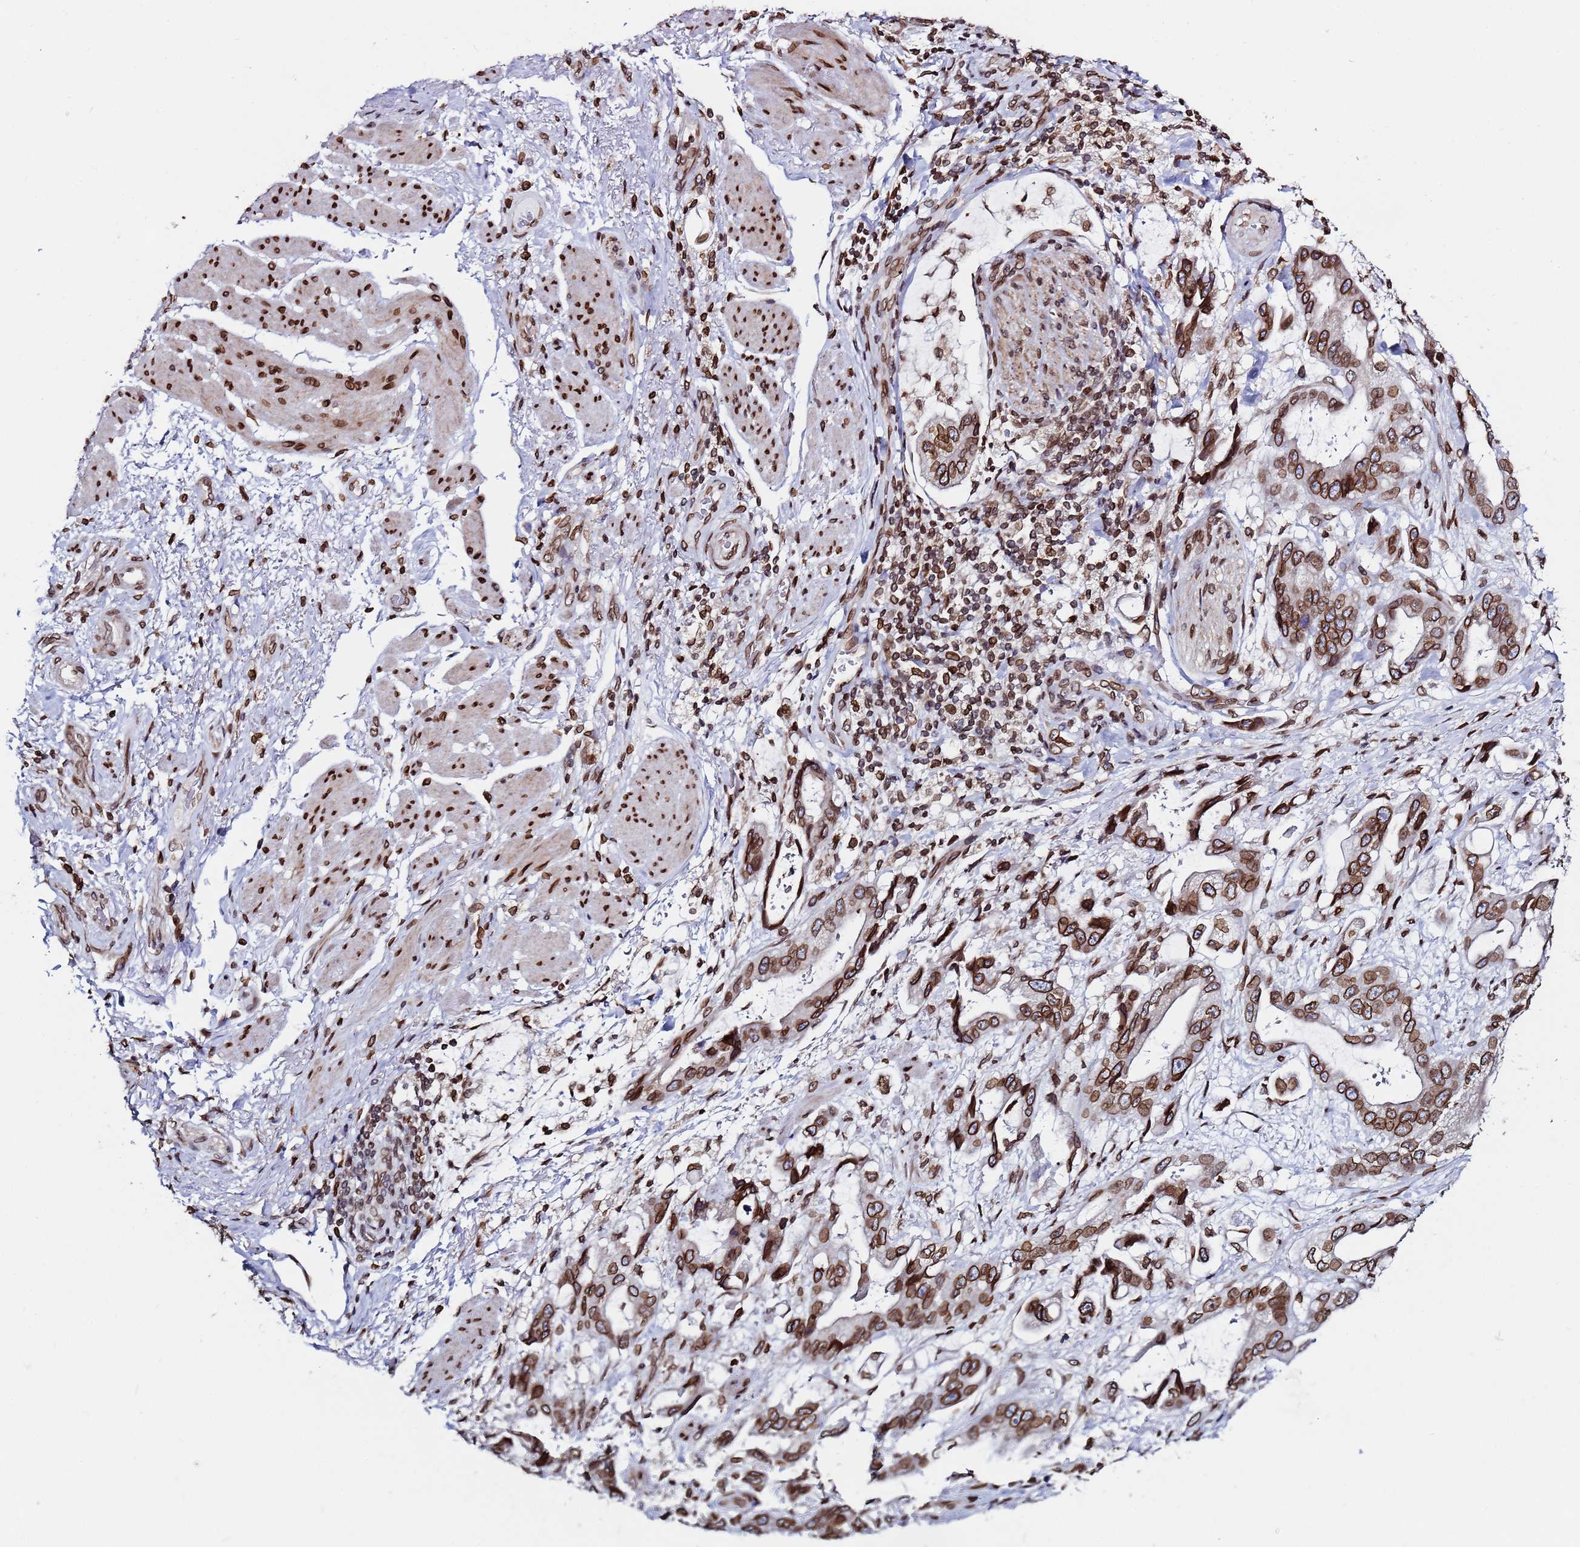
{"staining": {"intensity": "moderate", "quantity": ">75%", "location": "cytoplasmic/membranous,nuclear"}, "tissue": "stomach cancer", "cell_type": "Tumor cells", "image_type": "cancer", "snomed": [{"axis": "morphology", "description": "Adenocarcinoma, NOS"}, {"axis": "topography", "description": "Stomach"}], "caption": "Brown immunohistochemical staining in stomach cancer (adenocarcinoma) displays moderate cytoplasmic/membranous and nuclear expression in approximately >75% of tumor cells.", "gene": "TOR1AIP1", "patient": {"sex": "male", "age": 62}}